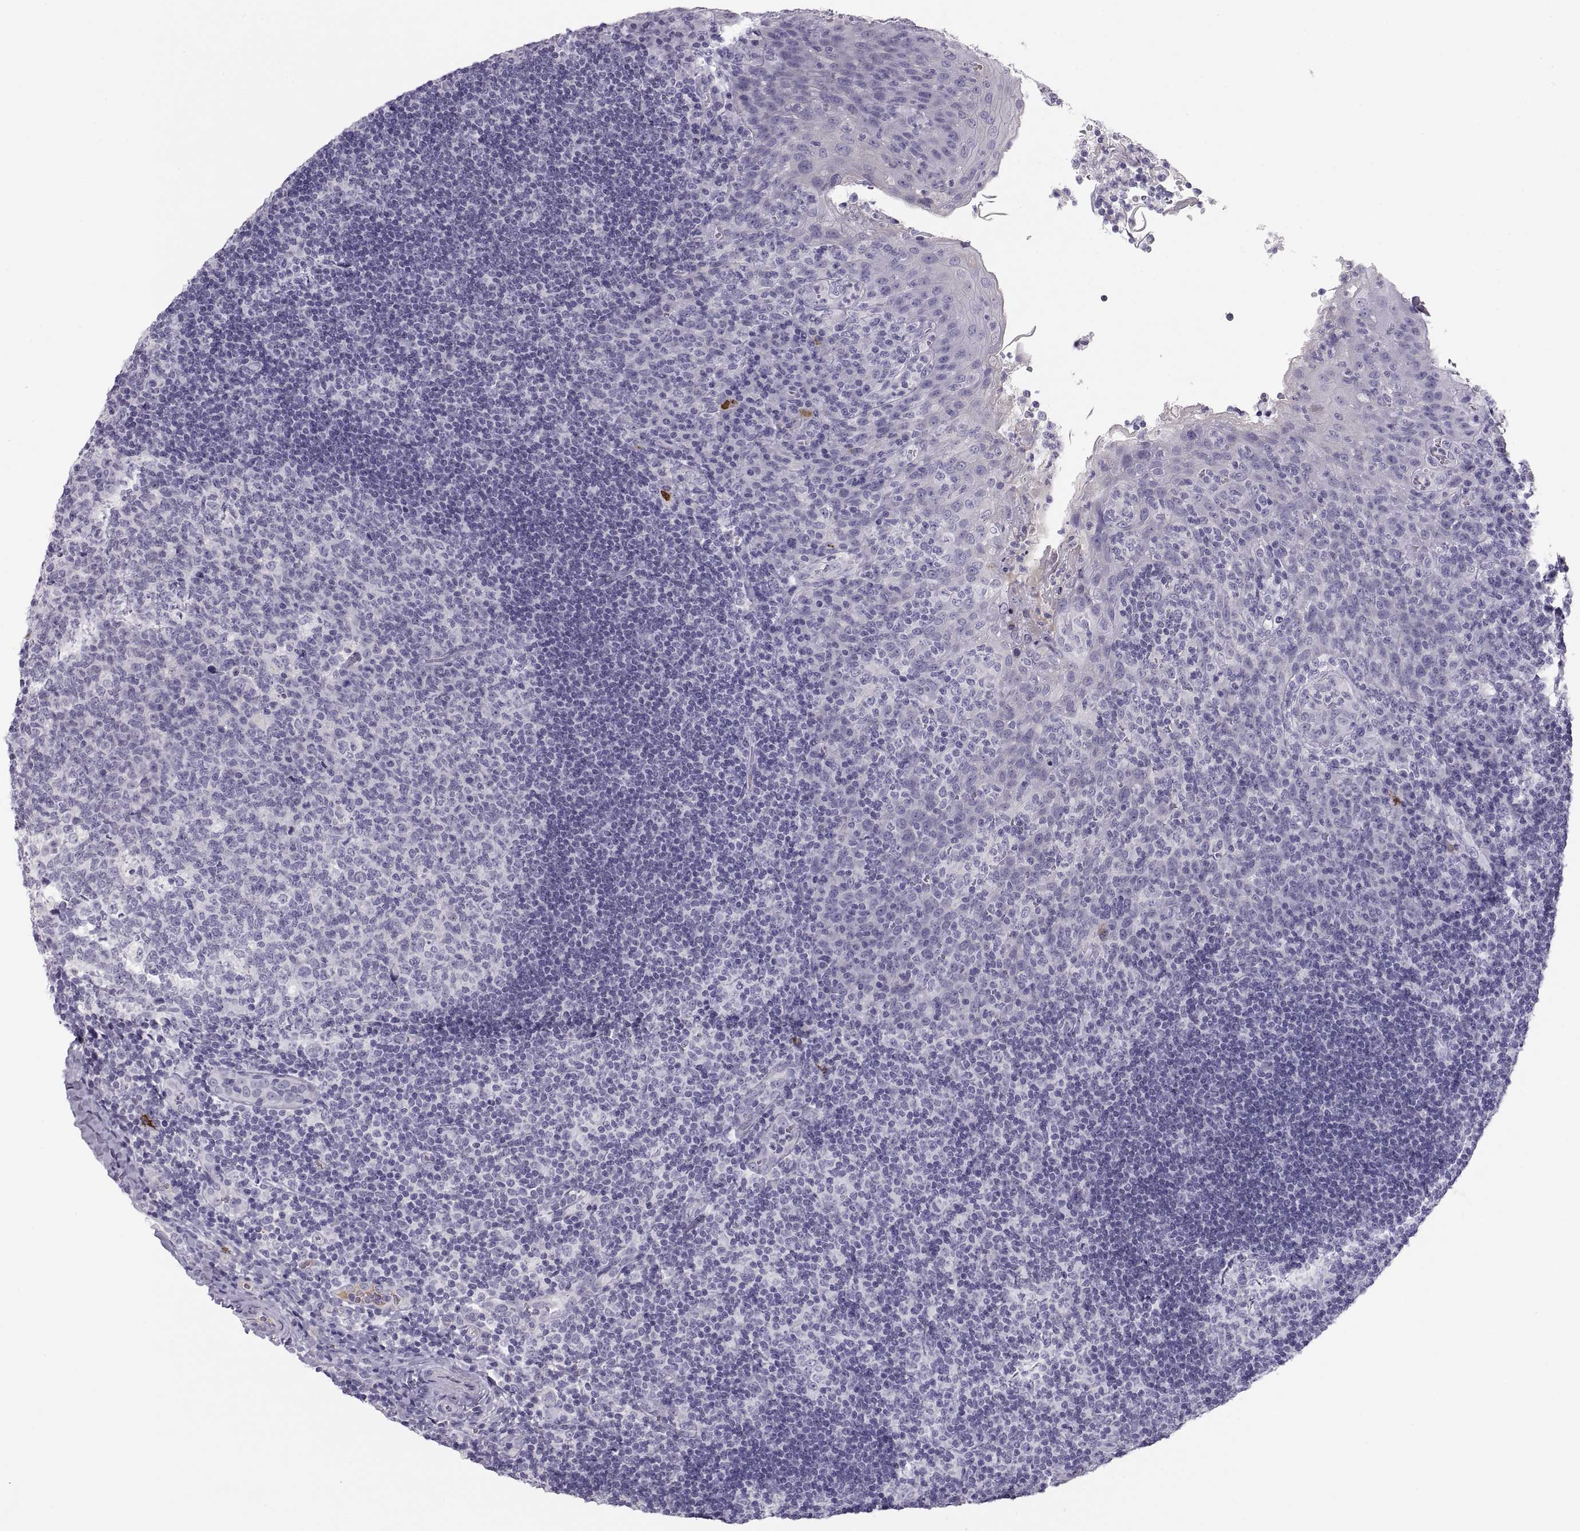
{"staining": {"intensity": "negative", "quantity": "none", "location": "none"}, "tissue": "tonsil", "cell_type": "Germinal center cells", "image_type": "normal", "snomed": [{"axis": "morphology", "description": "Normal tissue, NOS"}, {"axis": "topography", "description": "Tonsil"}], "caption": "High power microscopy micrograph of an IHC photomicrograph of benign tonsil, revealing no significant expression in germinal center cells. The staining is performed using DAB (3,3'-diaminobenzidine) brown chromogen with nuclei counter-stained in using hematoxylin.", "gene": "MAGEB2", "patient": {"sex": "male", "age": 17}}